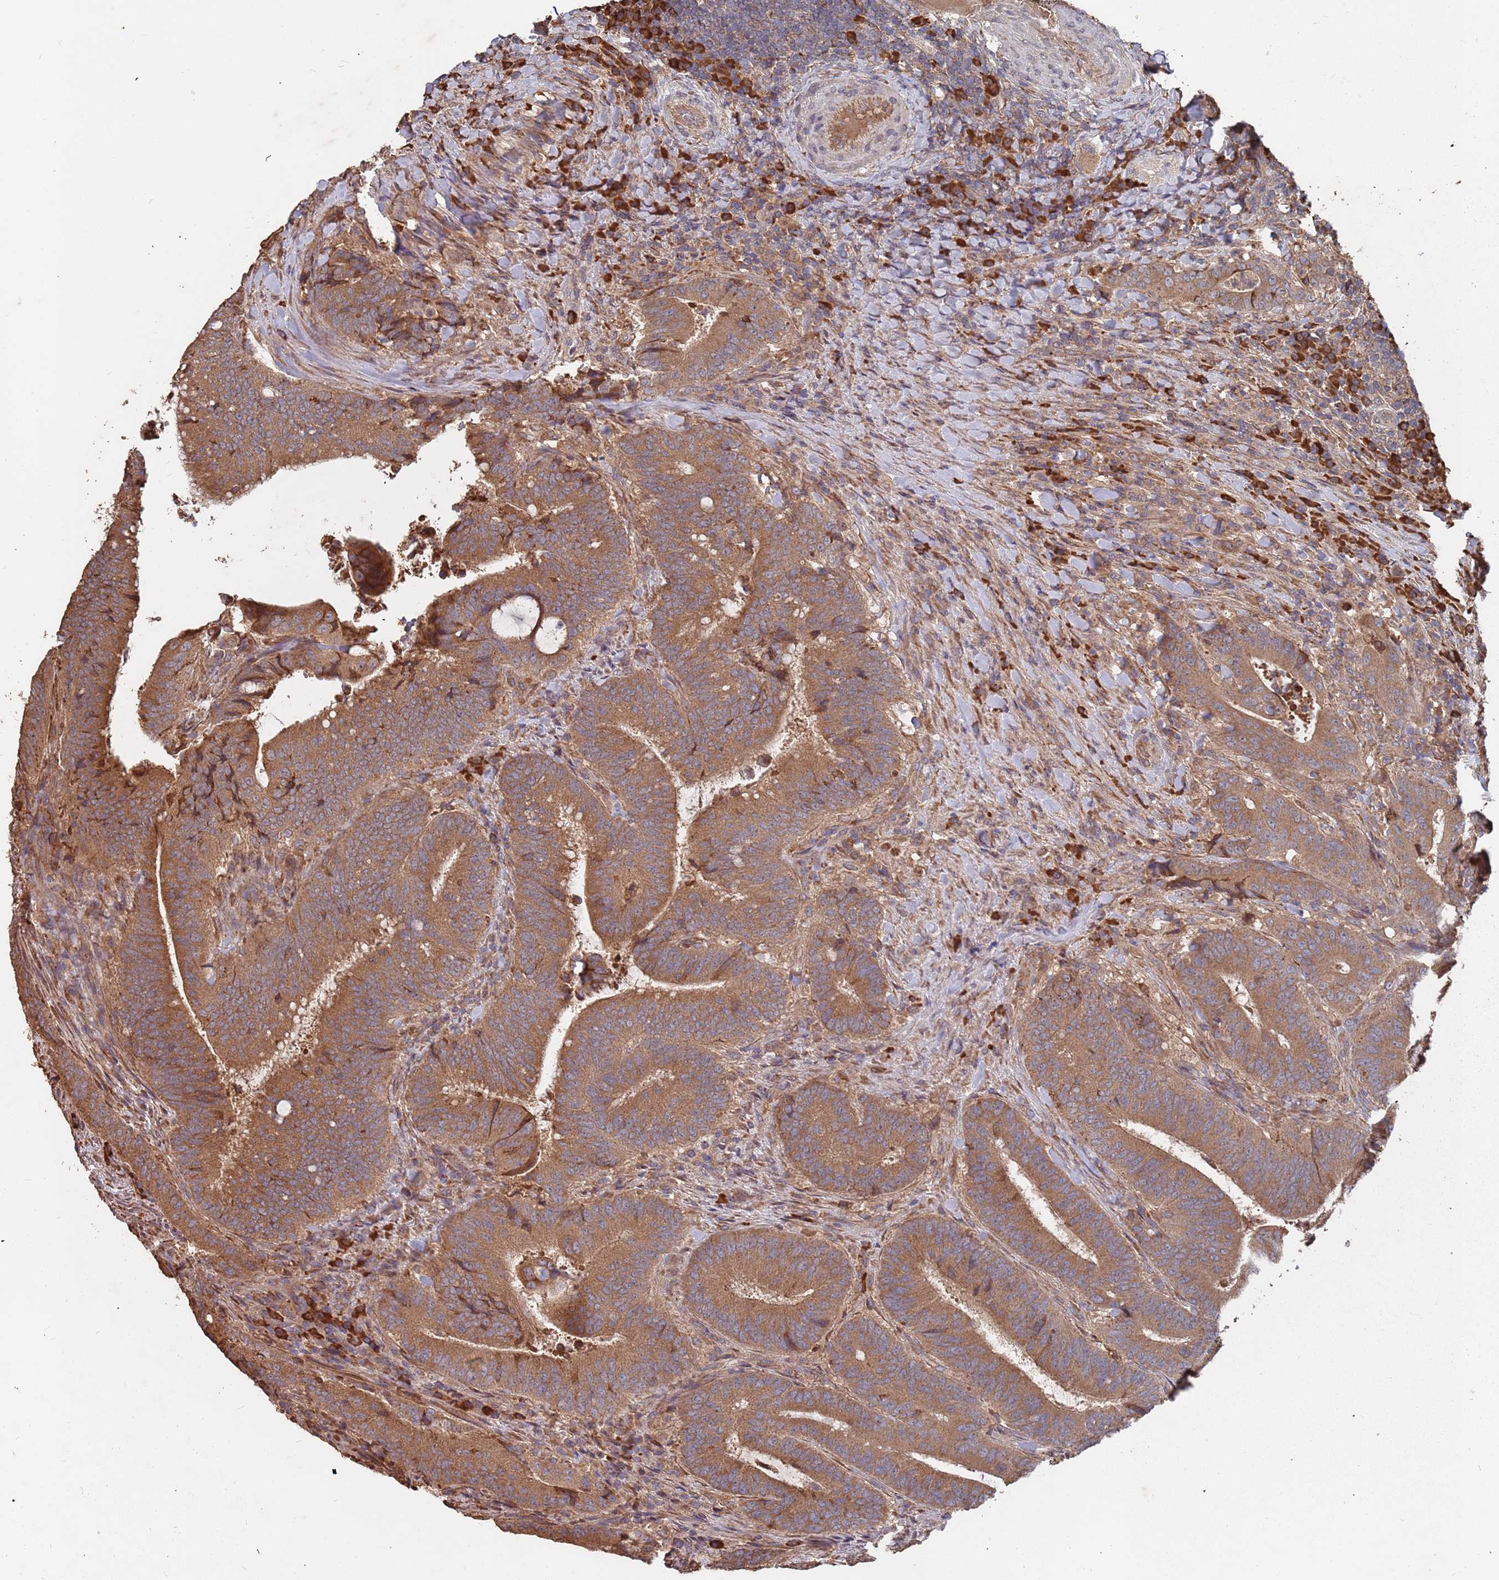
{"staining": {"intensity": "moderate", "quantity": ">75%", "location": "cytoplasmic/membranous"}, "tissue": "colorectal cancer", "cell_type": "Tumor cells", "image_type": "cancer", "snomed": [{"axis": "morphology", "description": "Adenocarcinoma, NOS"}, {"axis": "topography", "description": "Colon"}], "caption": "DAB (3,3'-diaminobenzidine) immunohistochemical staining of human adenocarcinoma (colorectal) shows moderate cytoplasmic/membranous protein positivity in approximately >75% of tumor cells.", "gene": "ATG5", "patient": {"sex": "female", "age": 43}}